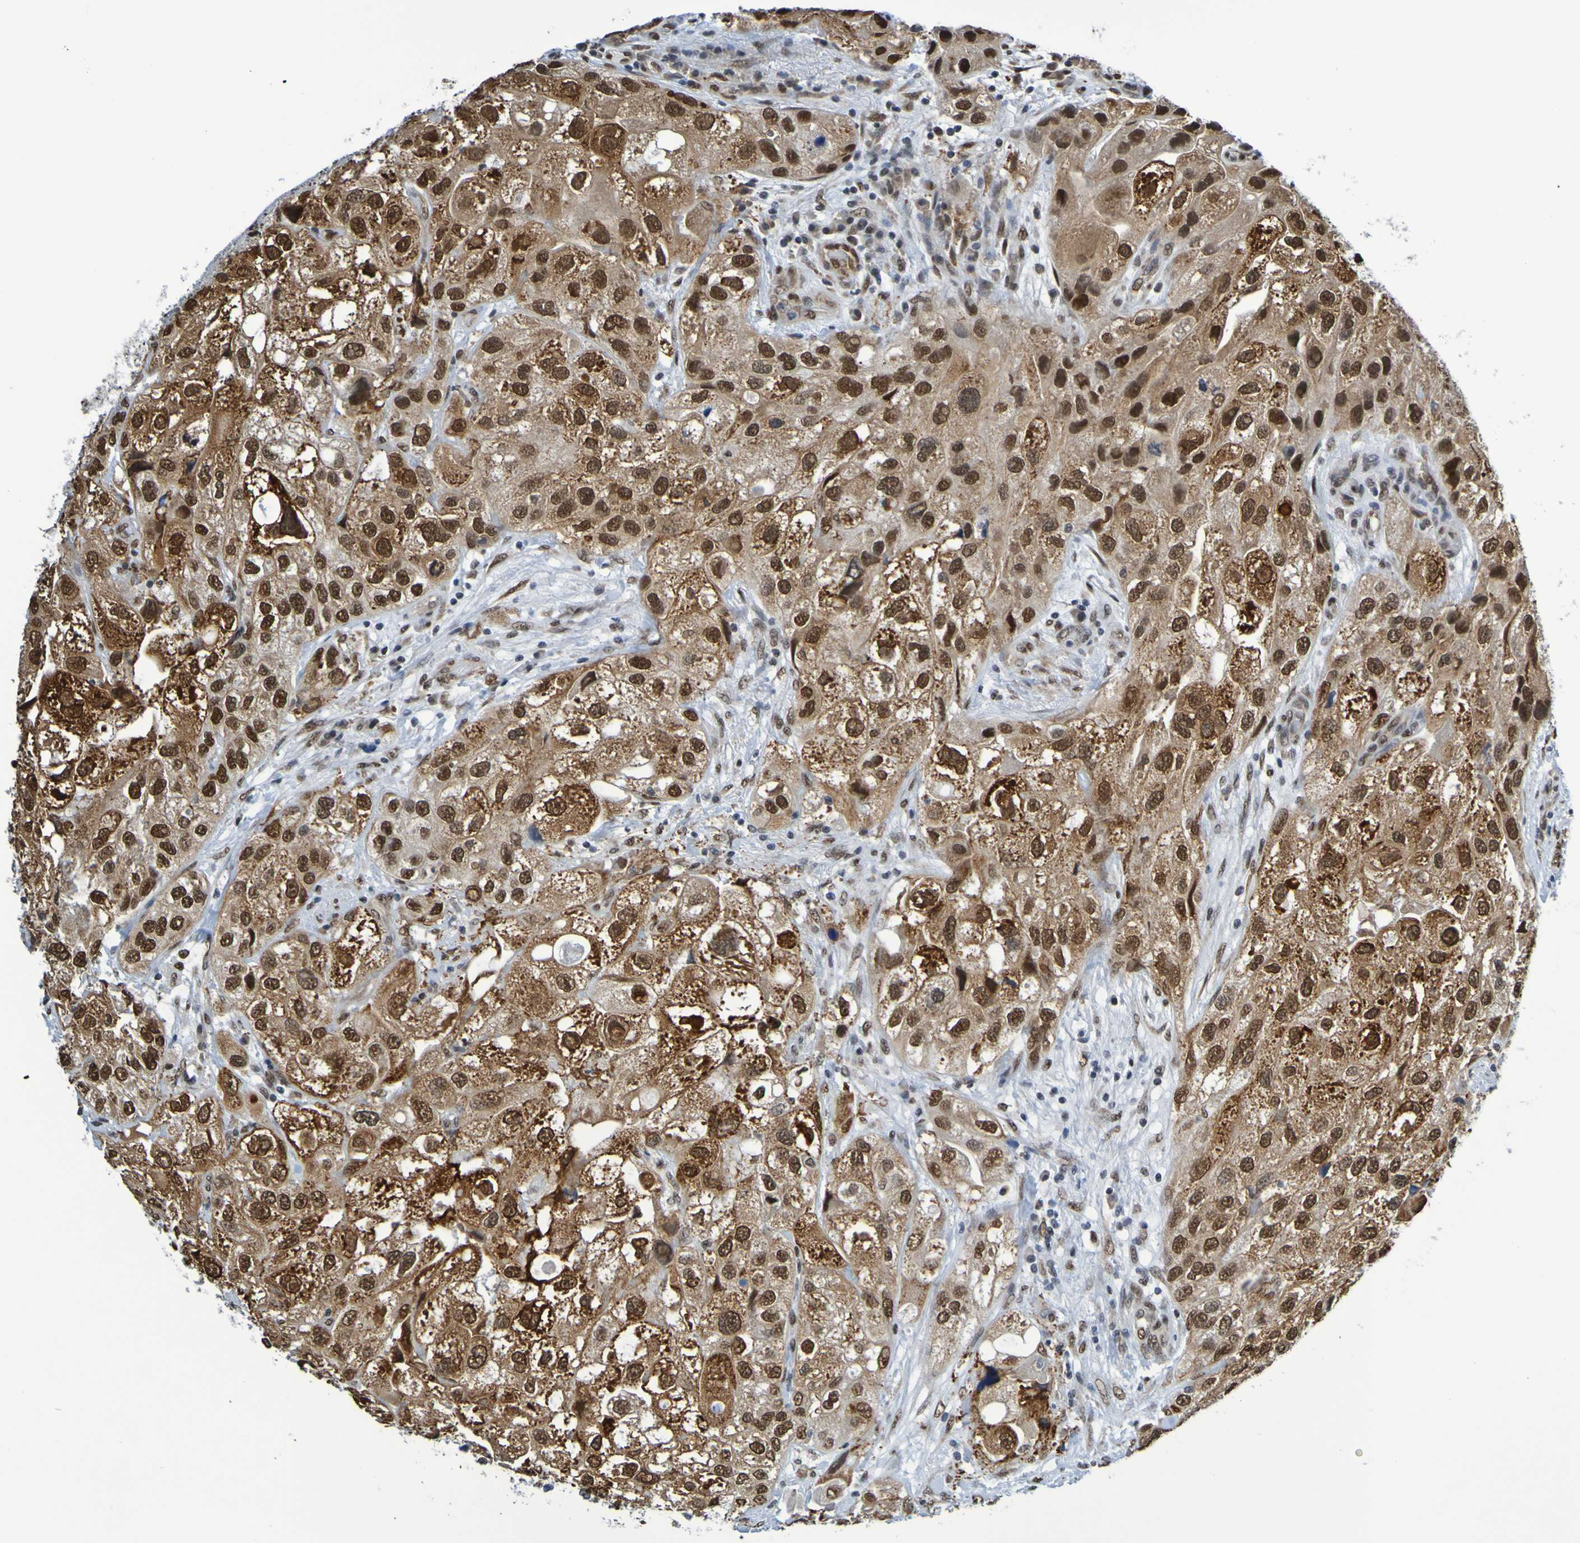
{"staining": {"intensity": "strong", "quantity": ">75%", "location": "nuclear"}, "tissue": "urothelial cancer", "cell_type": "Tumor cells", "image_type": "cancer", "snomed": [{"axis": "morphology", "description": "Urothelial carcinoma, High grade"}, {"axis": "topography", "description": "Urinary bladder"}], "caption": "A brown stain labels strong nuclear staining of a protein in urothelial carcinoma (high-grade) tumor cells.", "gene": "HDAC2", "patient": {"sex": "female", "age": 64}}